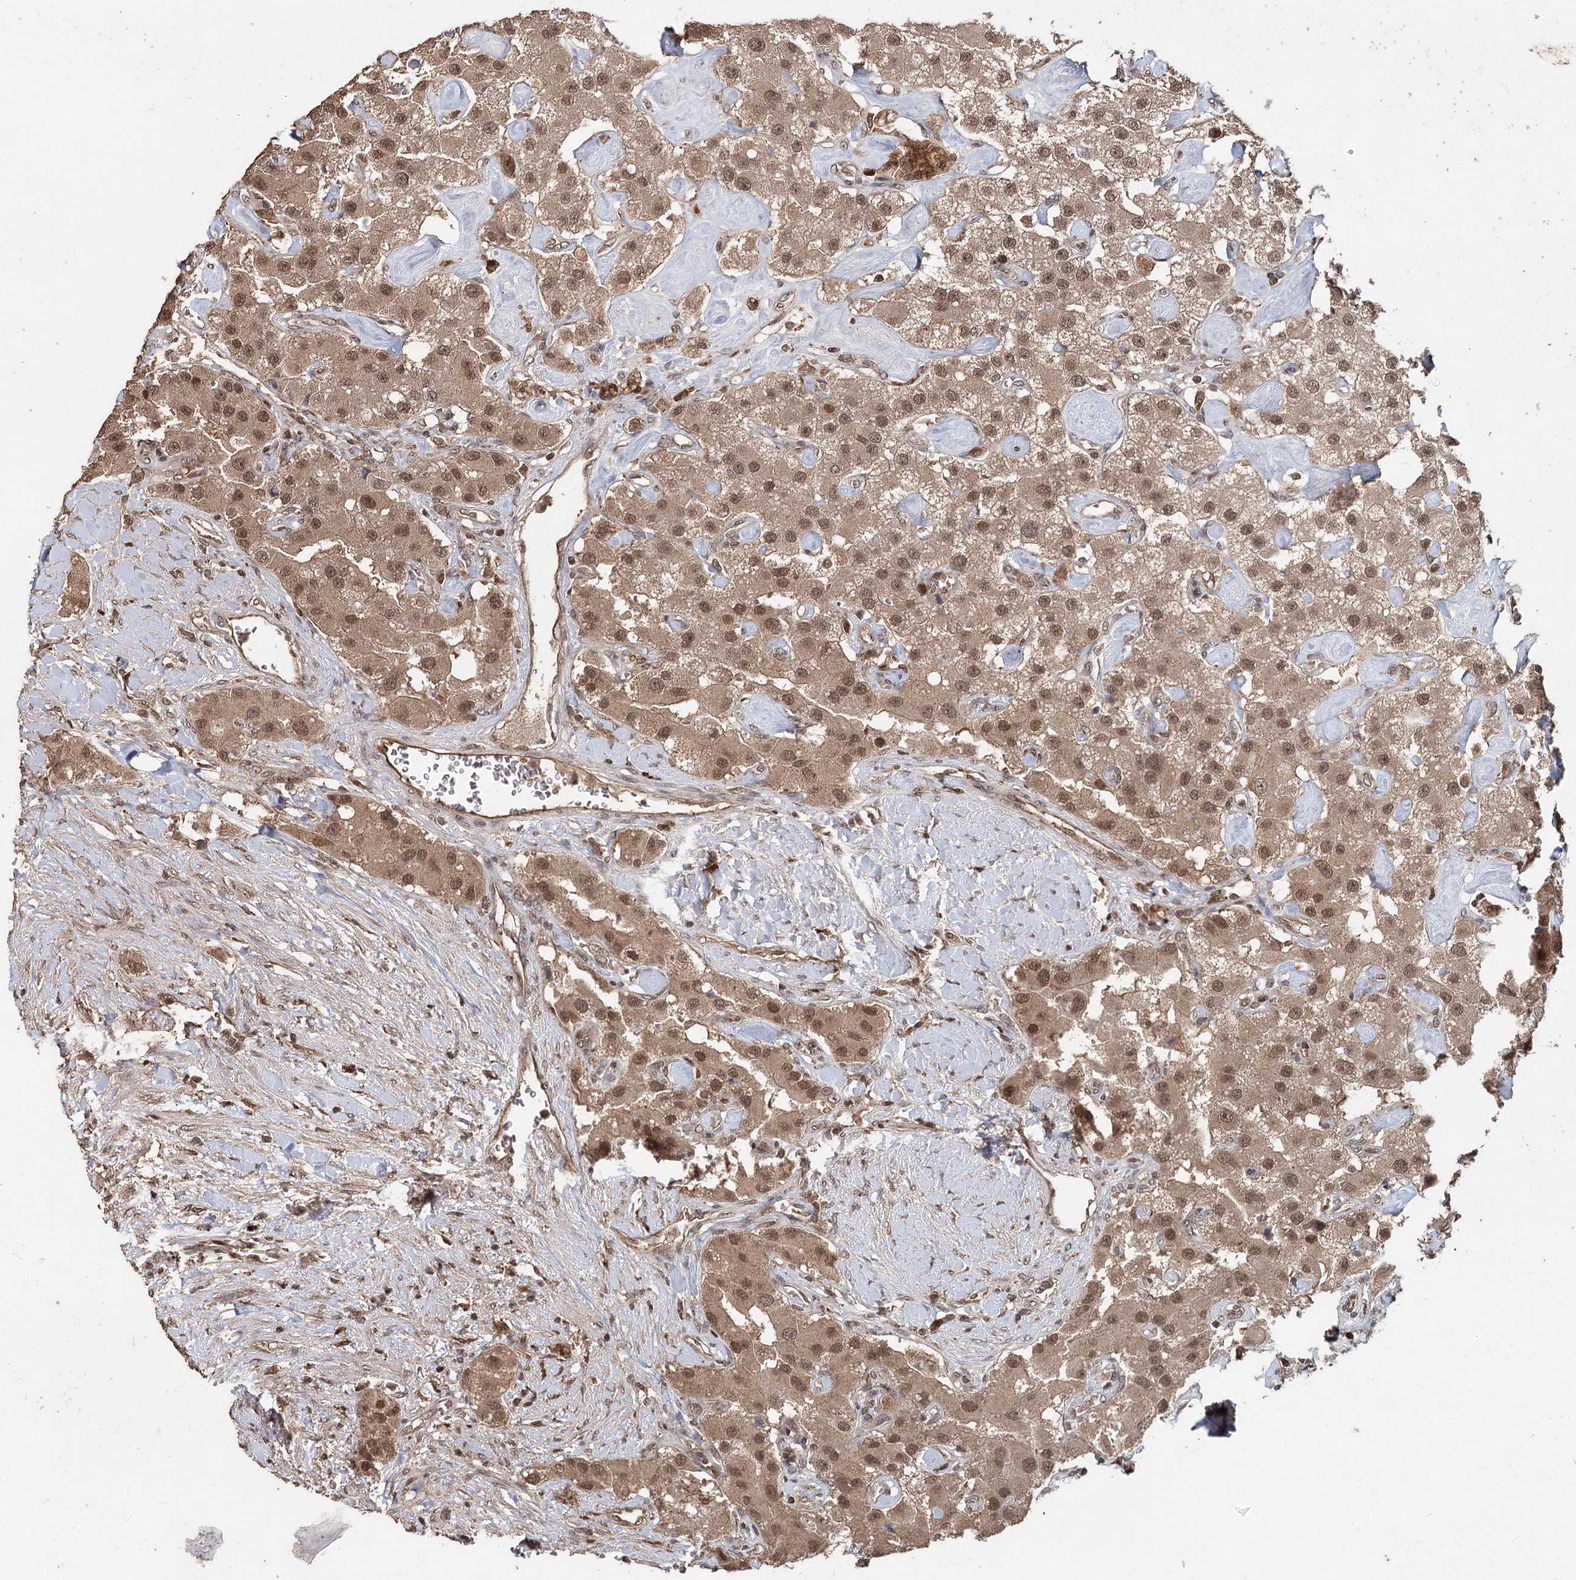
{"staining": {"intensity": "moderate", "quantity": ">75%", "location": "cytoplasmic/membranous,nuclear"}, "tissue": "carcinoid", "cell_type": "Tumor cells", "image_type": "cancer", "snomed": [{"axis": "morphology", "description": "Carcinoid, malignant, NOS"}, {"axis": "topography", "description": "Pancreas"}], "caption": "This histopathology image demonstrates IHC staining of carcinoid (malignant), with medium moderate cytoplasmic/membranous and nuclear staining in approximately >75% of tumor cells.", "gene": "FBXO7", "patient": {"sex": "male", "age": 41}}